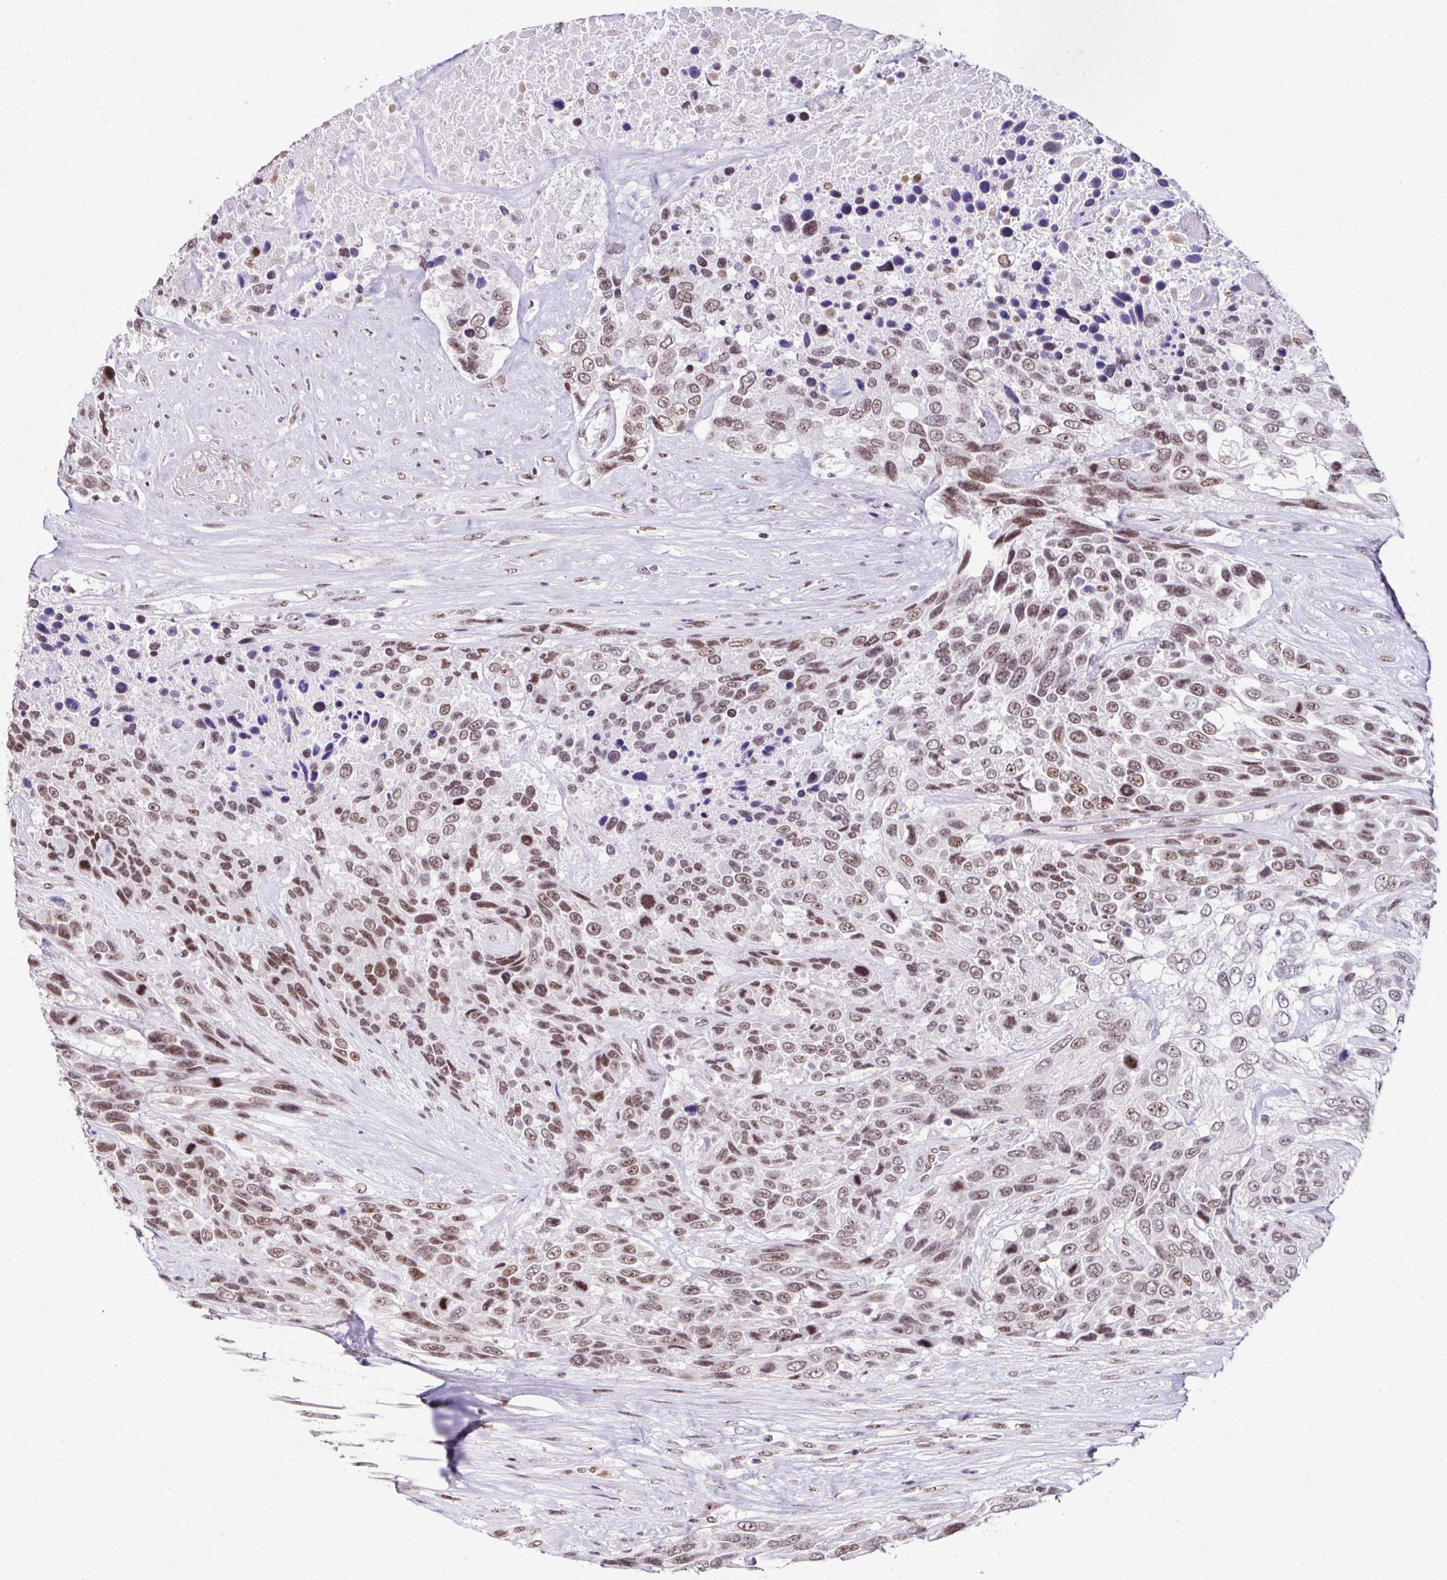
{"staining": {"intensity": "moderate", "quantity": ">75%", "location": "nuclear"}, "tissue": "urothelial cancer", "cell_type": "Tumor cells", "image_type": "cancer", "snomed": [{"axis": "morphology", "description": "Urothelial carcinoma, High grade"}, {"axis": "topography", "description": "Urinary bladder"}], "caption": "A brown stain highlights moderate nuclear staining of a protein in human urothelial carcinoma (high-grade) tumor cells. (DAB IHC, brown staining for protein, blue staining for nuclei).", "gene": "ZNF800", "patient": {"sex": "female", "age": 70}}